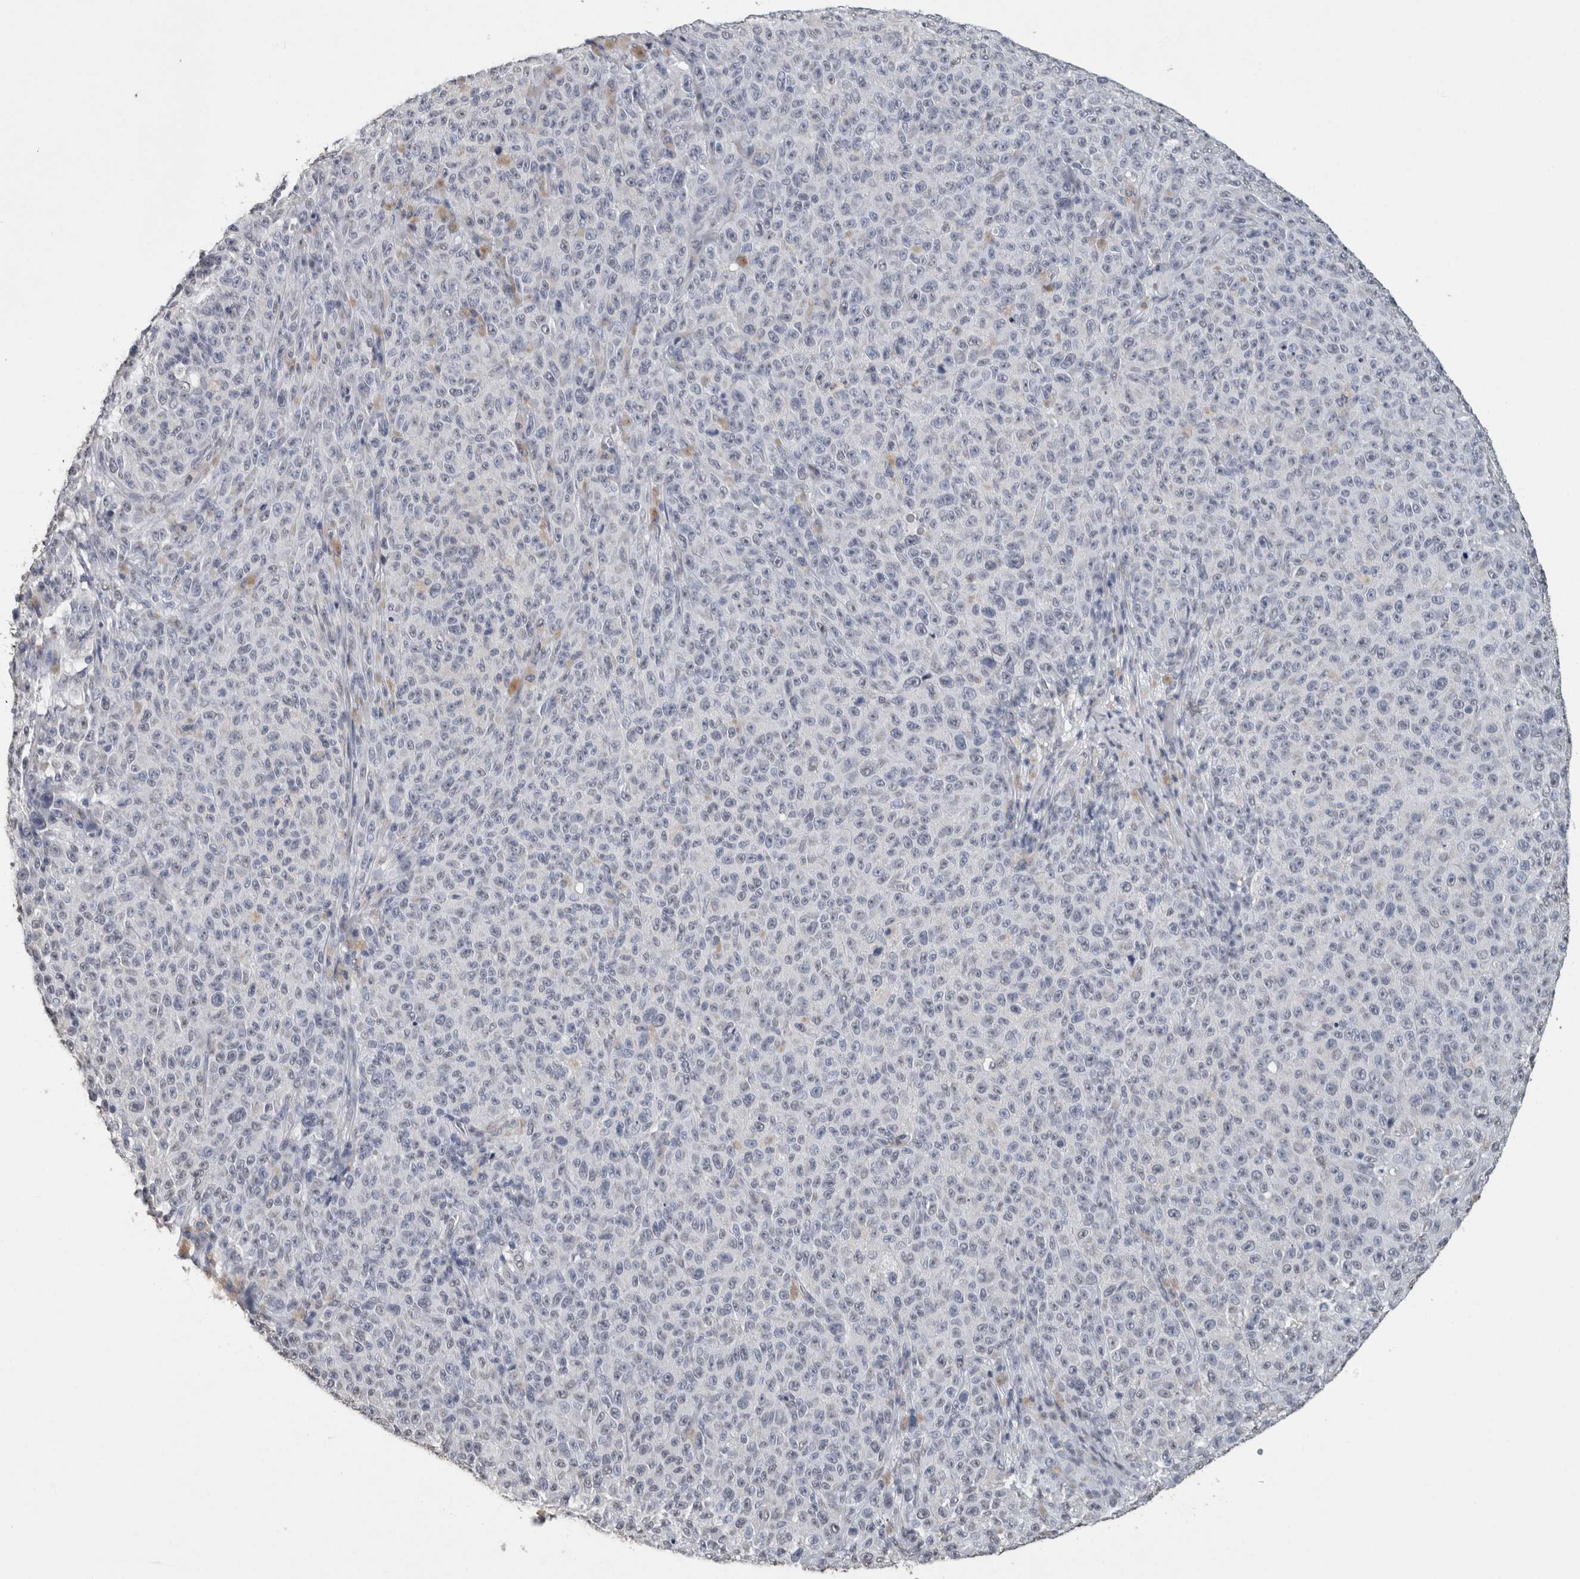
{"staining": {"intensity": "negative", "quantity": "none", "location": "none"}, "tissue": "melanoma", "cell_type": "Tumor cells", "image_type": "cancer", "snomed": [{"axis": "morphology", "description": "Malignant melanoma, NOS"}, {"axis": "topography", "description": "Skin"}], "caption": "IHC image of neoplastic tissue: malignant melanoma stained with DAB demonstrates no significant protein positivity in tumor cells. The staining is performed using DAB (3,3'-diaminobenzidine) brown chromogen with nuclei counter-stained in using hematoxylin.", "gene": "LTBP1", "patient": {"sex": "female", "age": 82}}